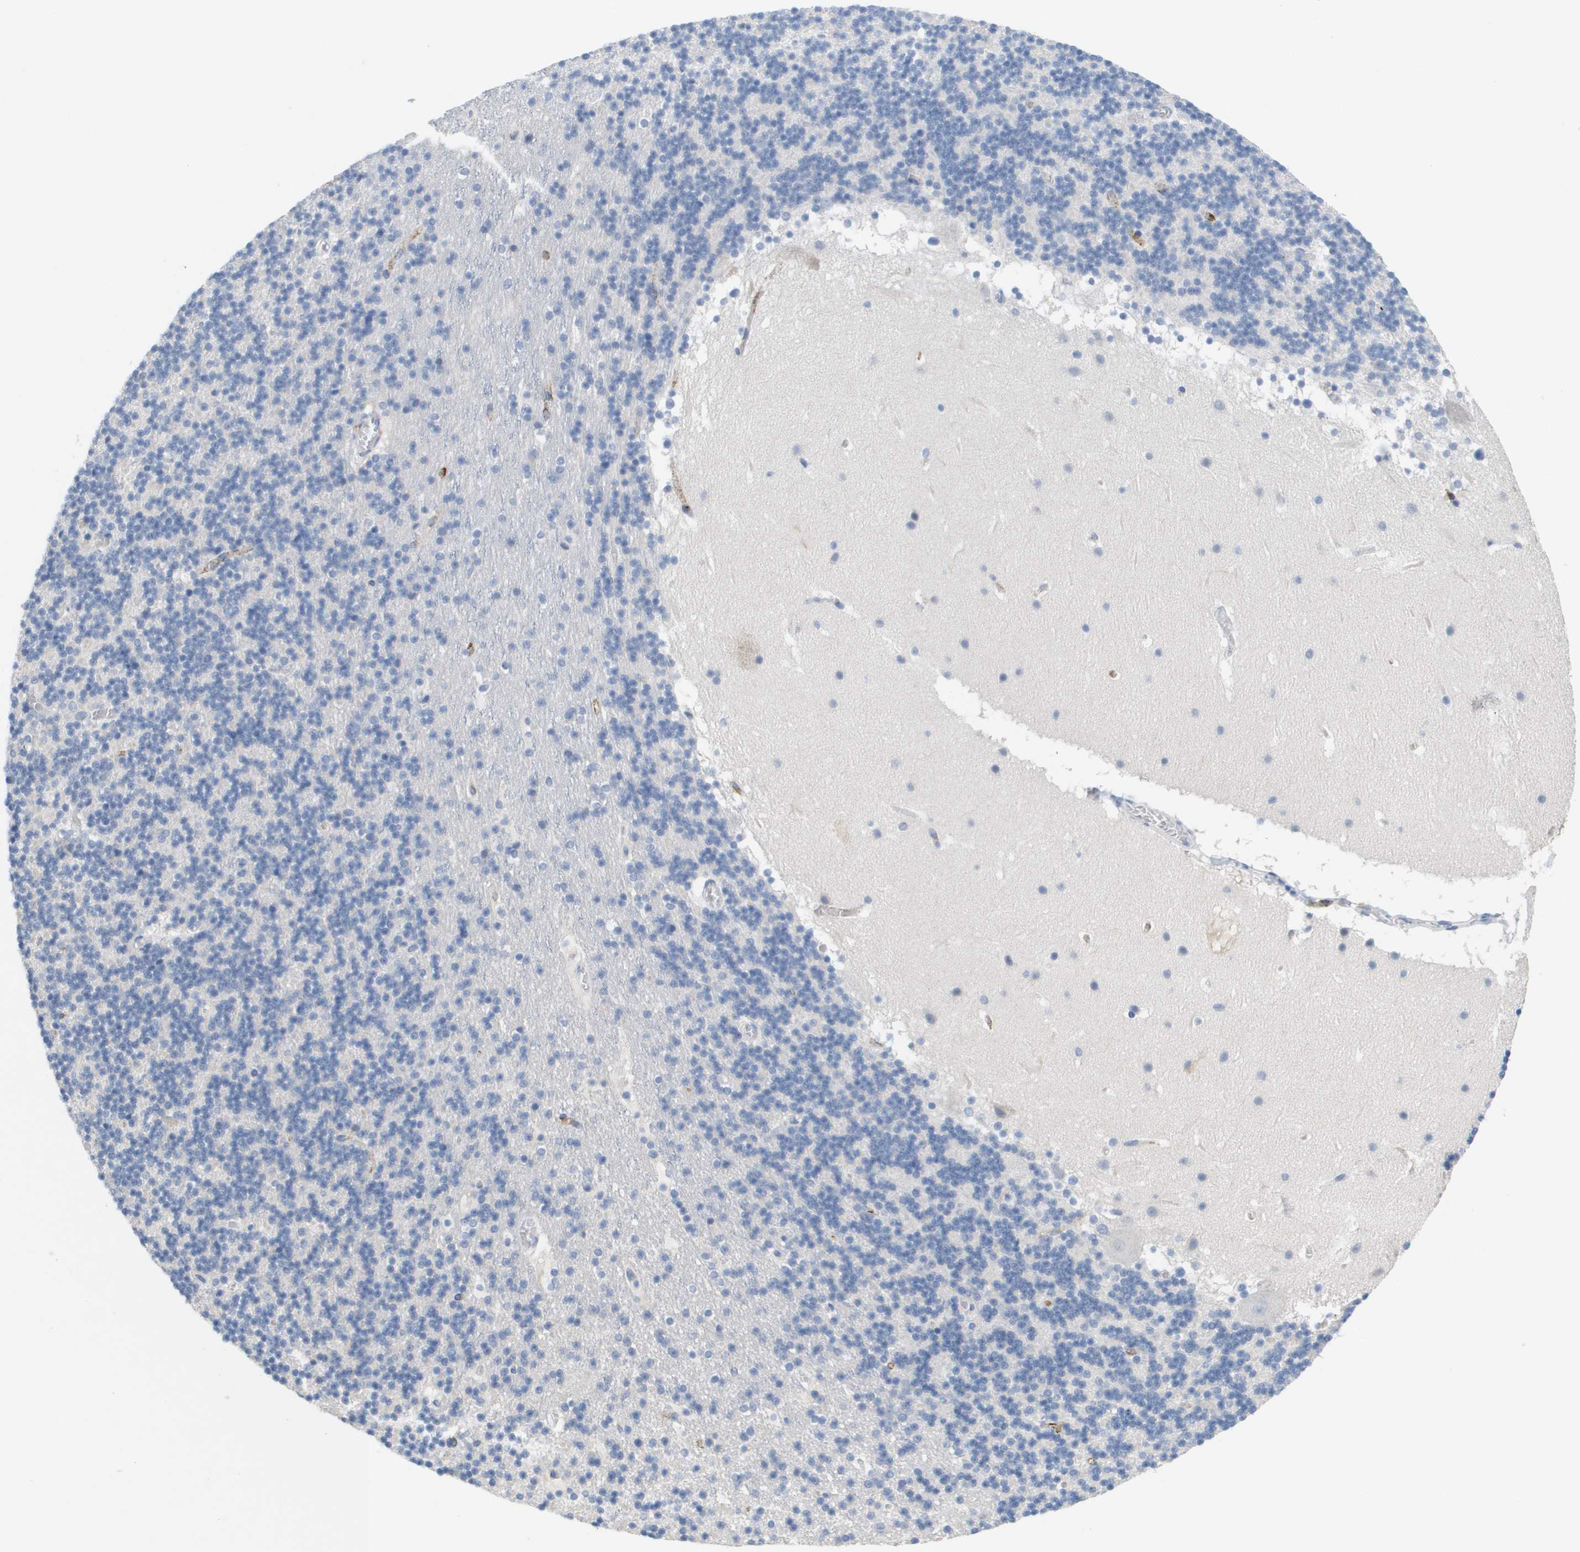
{"staining": {"intensity": "negative", "quantity": "none", "location": "none"}, "tissue": "cerebellum", "cell_type": "Cells in granular layer", "image_type": "normal", "snomed": [{"axis": "morphology", "description": "Normal tissue, NOS"}, {"axis": "topography", "description": "Cerebellum"}], "caption": "This image is of unremarkable cerebellum stained with immunohistochemistry (IHC) to label a protein in brown with the nuclei are counter-stained blue. There is no expression in cells in granular layer. (Immunohistochemistry, brightfield microscopy, high magnification).", "gene": "ANGPT2", "patient": {"sex": "male", "age": 45}}